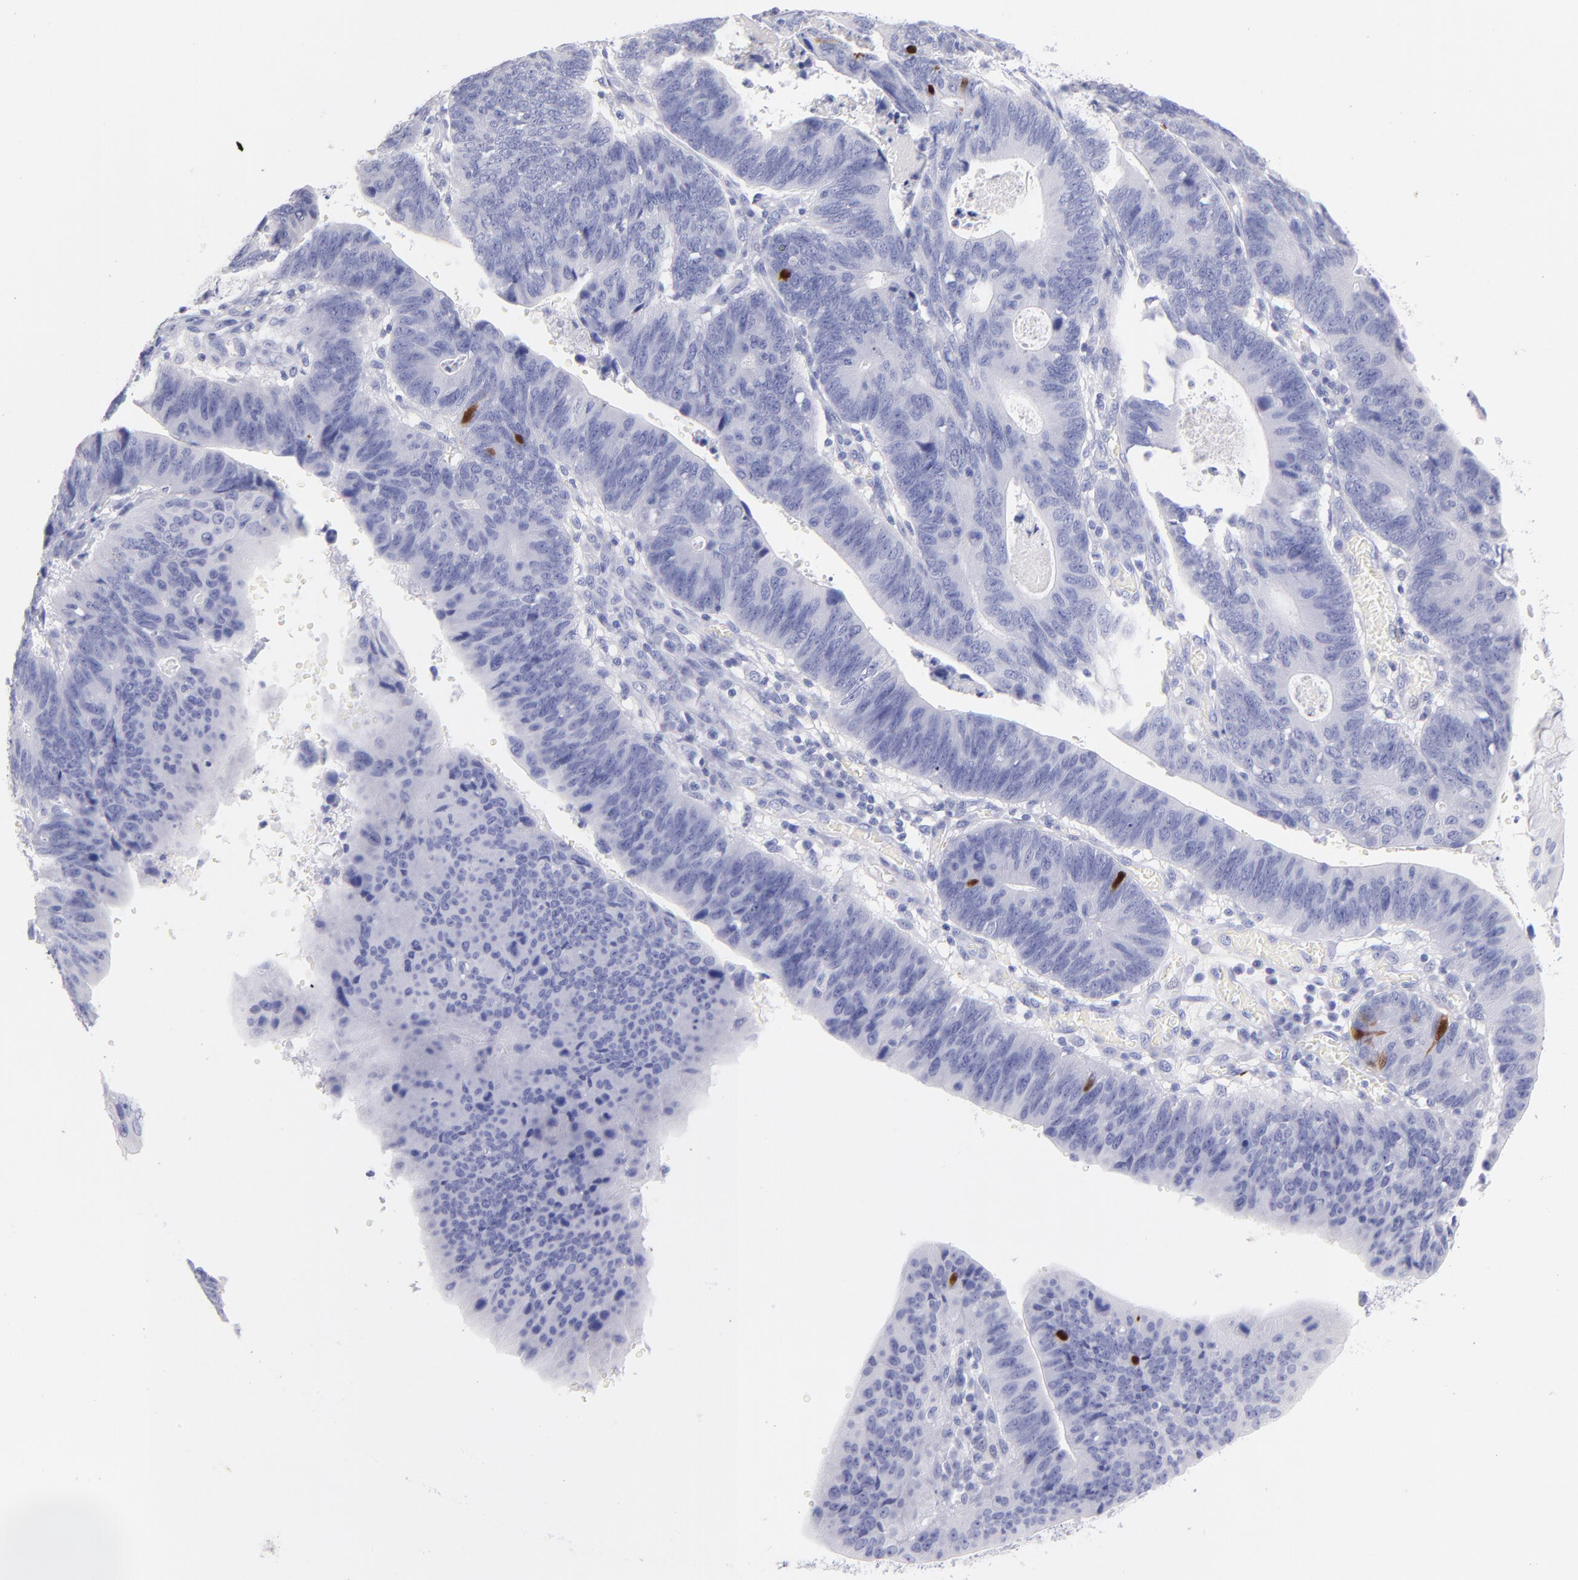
{"staining": {"intensity": "strong", "quantity": "<25%", "location": "cytoplasmic/membranous,nuclear"}, "tissue": "stomach cancer", "cell_type": "Tumor cells", "image_type": "cancer", "snomed": [{"axis": "morphology", "description": "Adenocarcinoma, NOS"}, {"axis": "topography", "description": "Stomach"}], "caption": "Stomach cancer (adenocarcinoma) tissue exhibits strong cytoplasmic/membranous and nuclear expression in about <25% of tumor cells (DAB IHC with brightfield microscopy, high magnification).", "gene": "SCGN", "patient": {"sex": "male", "age": 59}}